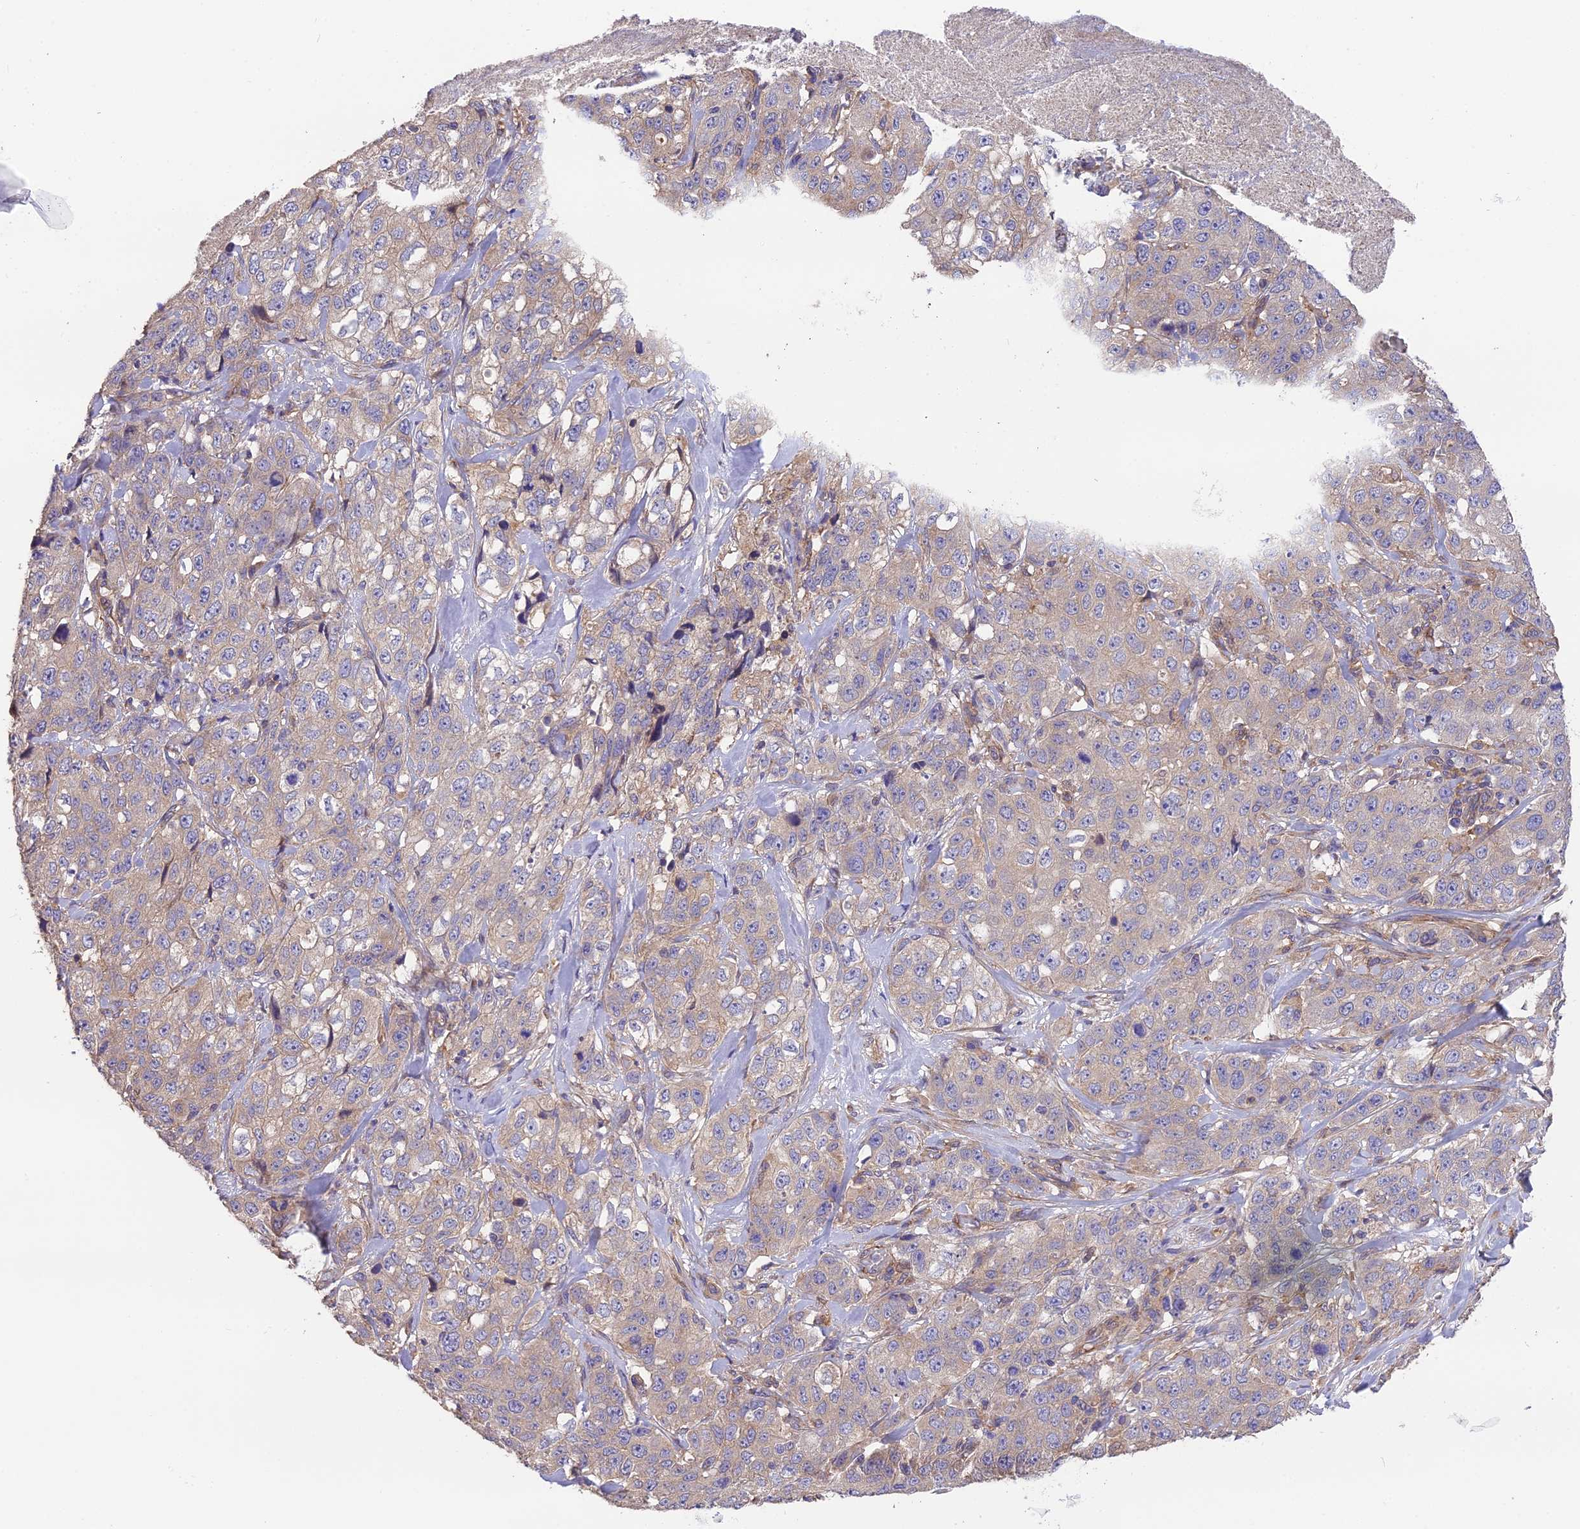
{"staining": {"intensity": "weak", "quantity": ">75%", "location": "cytoplasmic/membranous"}, "tissue": "stomach cancer", "cell_type": "Tumor cells", "image_type": "cancer", "snomed": [{"axis": "morphology", "description": "Adenocarcinoma, NOS"}, {"axis": "topography", "description": "Stomach"}], "caption": "Stomach cancer stained for a protein exhibits weak cytoplasmic/membranous positivity in tumor cells.", "gene": "BLOC1S4", "patient": {"sex": "male", "age": 48}}